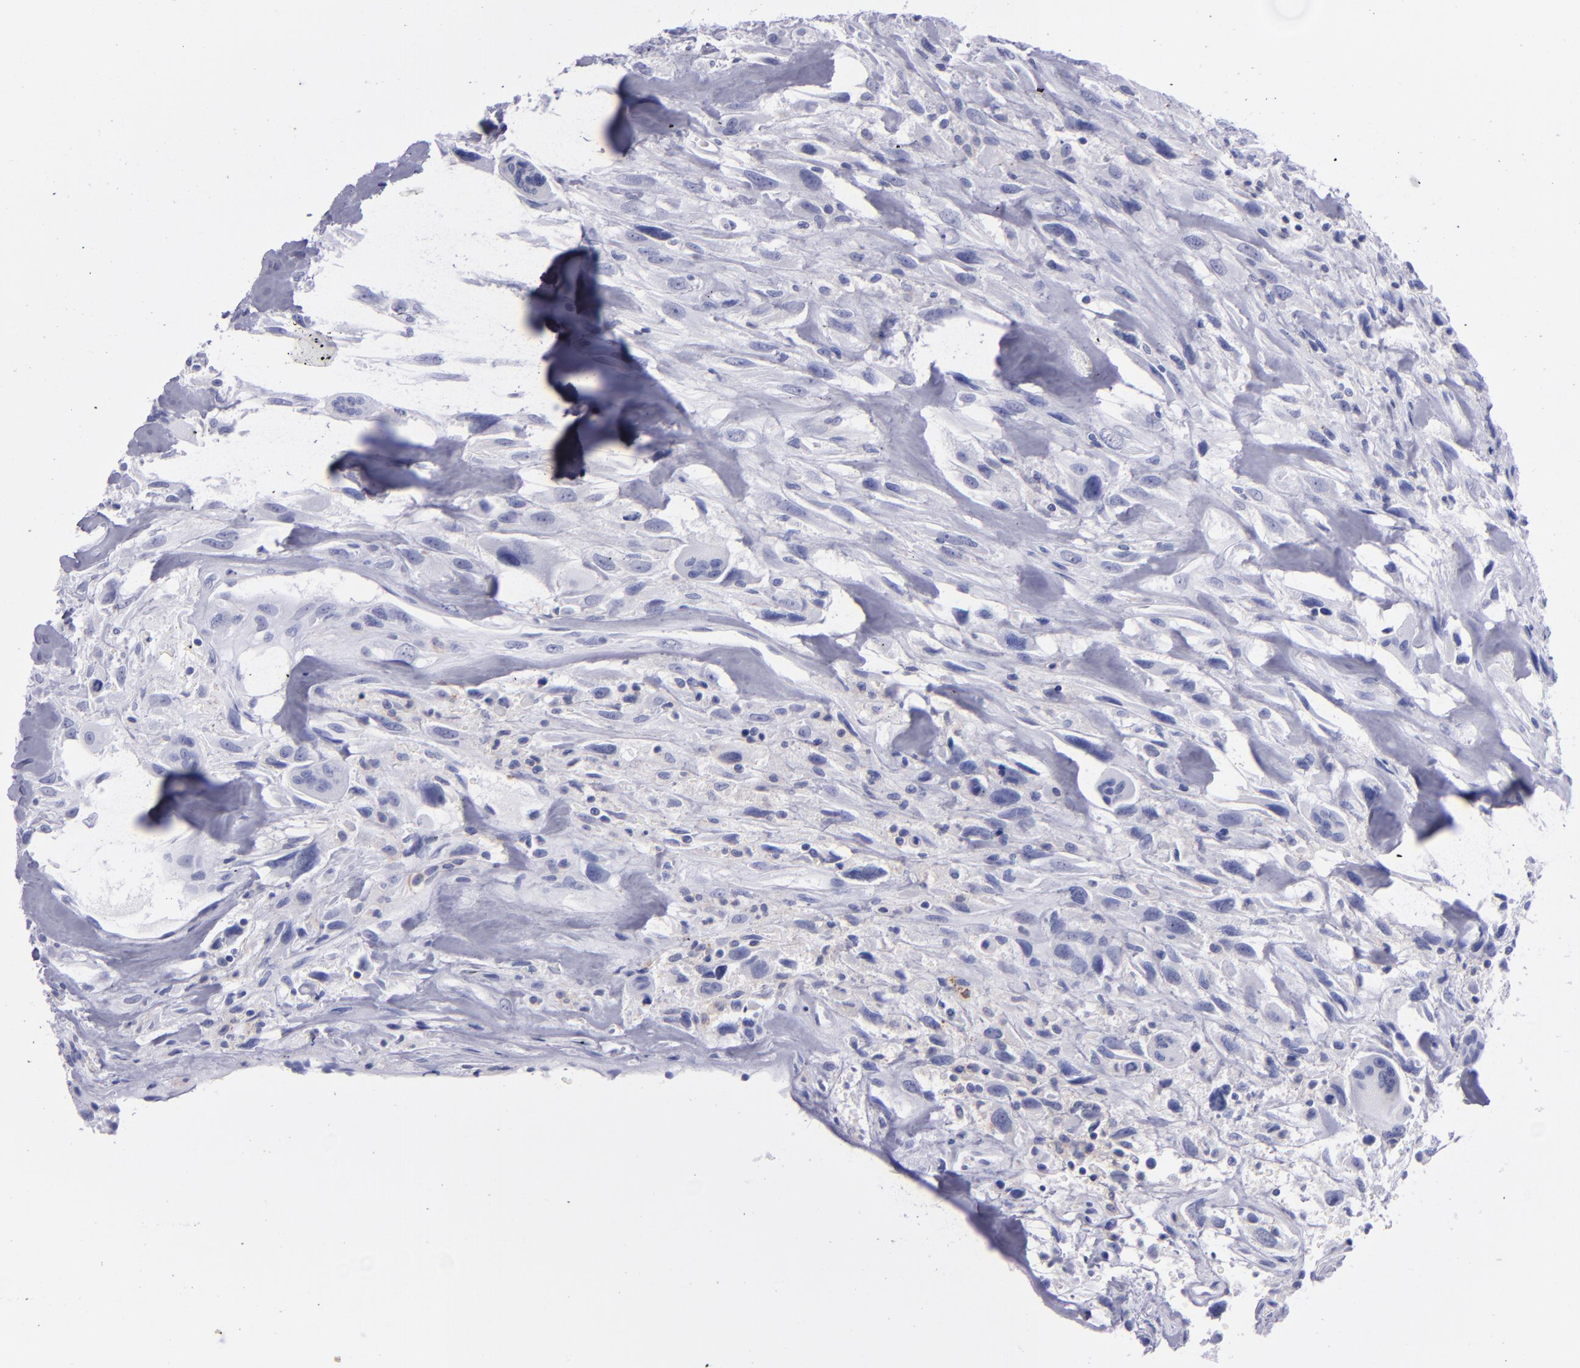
{"staining": {"intensity": "negative", "quantity": "none", "location": "none"}, "tissue": "breast cancer", "cell_type": "Tumor cells", "image_type": "cancer", "snomed": [{"axis": "morphology", "description": "Neoplasm, malignant, NOS"}, {"axis": "topography", "description": "Breast"}], "caption": "Tumor cells show no significant protein positivity in breast cancer.", "gene": "CD37", "patient": {"sex": "female", "age": 50}}